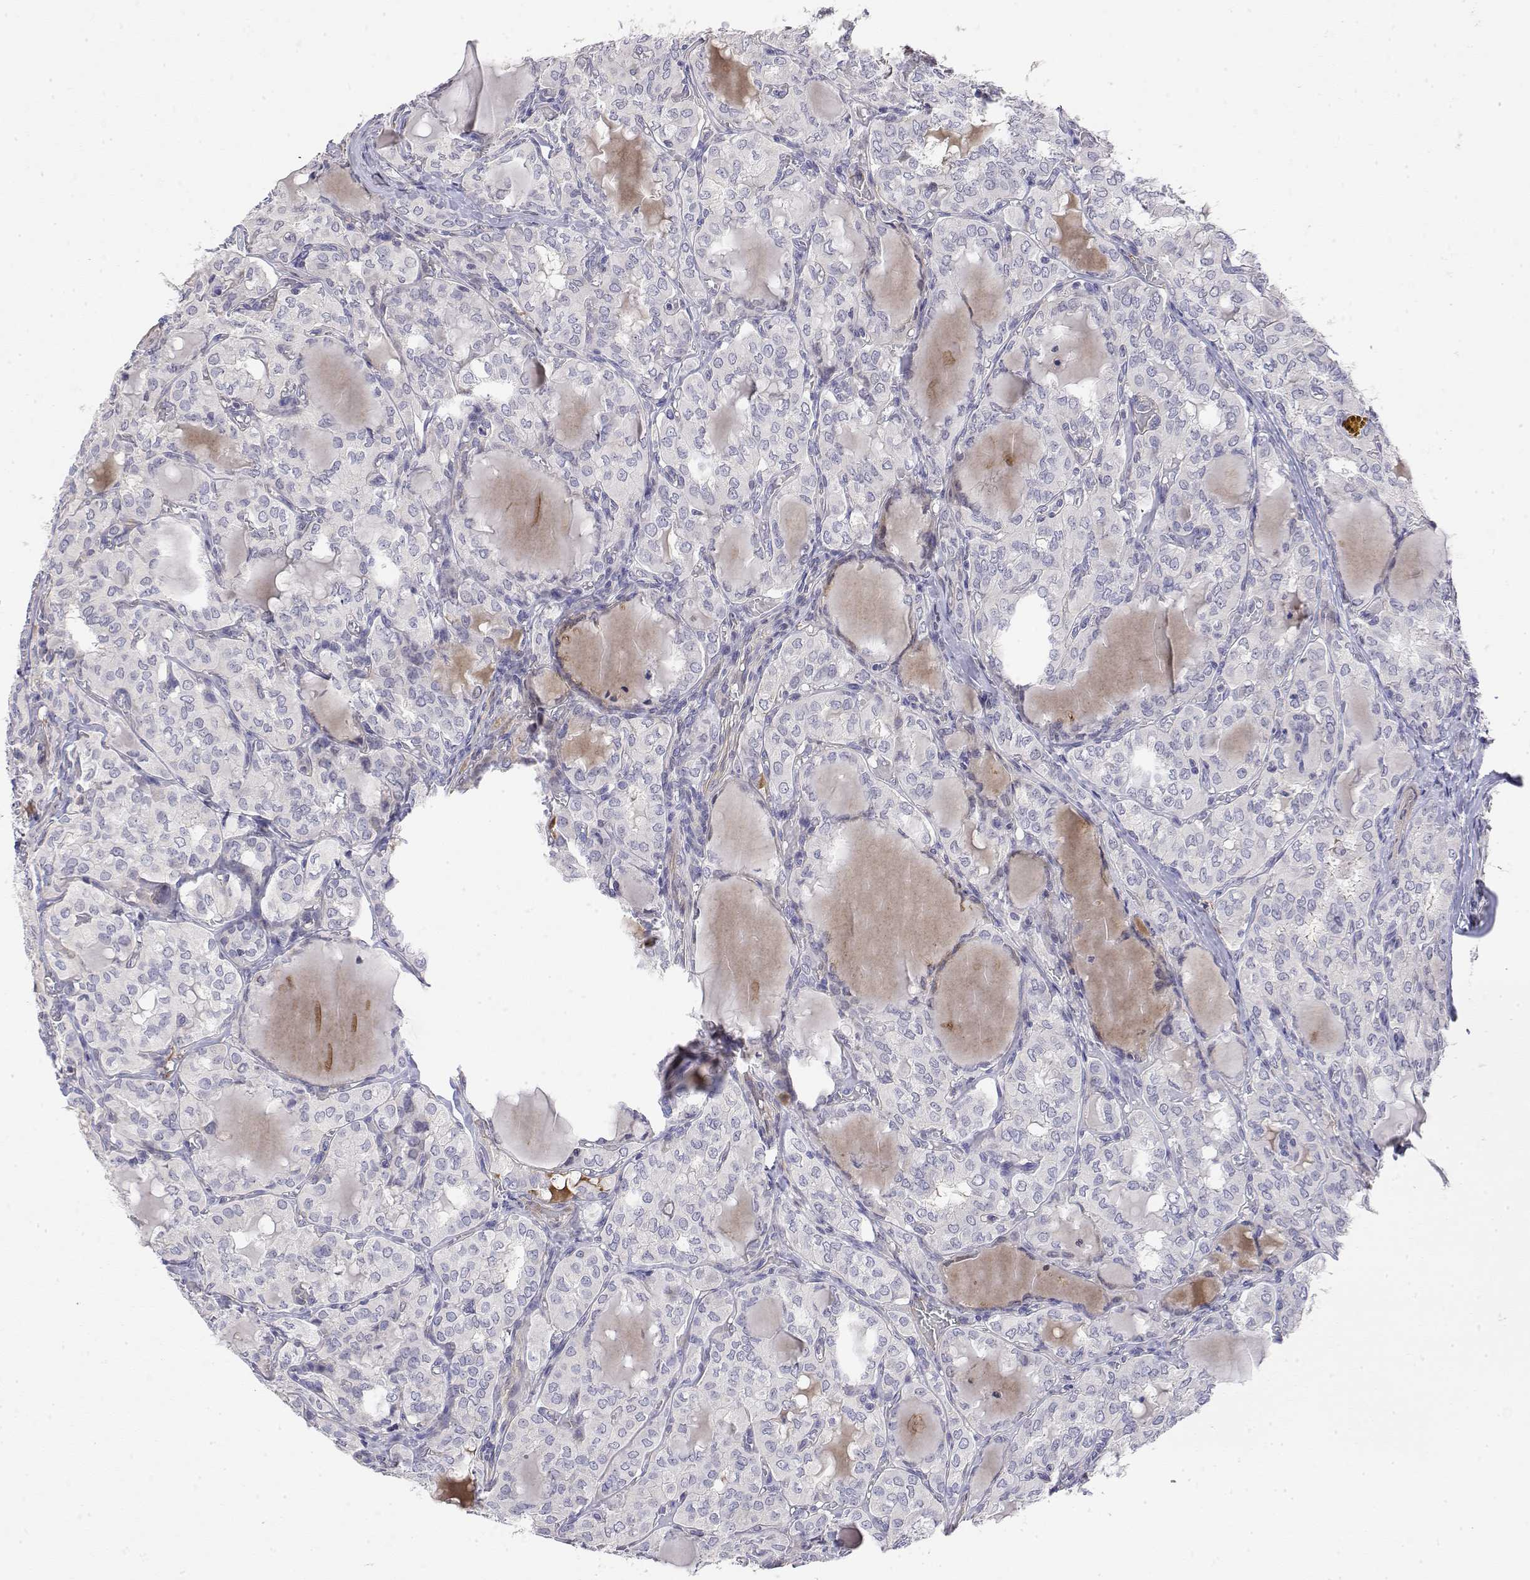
{"staining": {"intensity": "negative", "quantity": "none", "location": "none"}, "tissue": "thyroid cancer", "cell_type": "Tumor cells", "image_type": "cancer", "snomed": [{"axis": "morphology", "description": "Papillary adenocarcinoma, NOS"}, {"axis": "topography", "description": "Thyroid gland"}], "caption": "Tumor cells show no significant protein positivity in thyroid cancer.", "gene": "GGACT", "patient": {"sex": "male", "age": 20}}